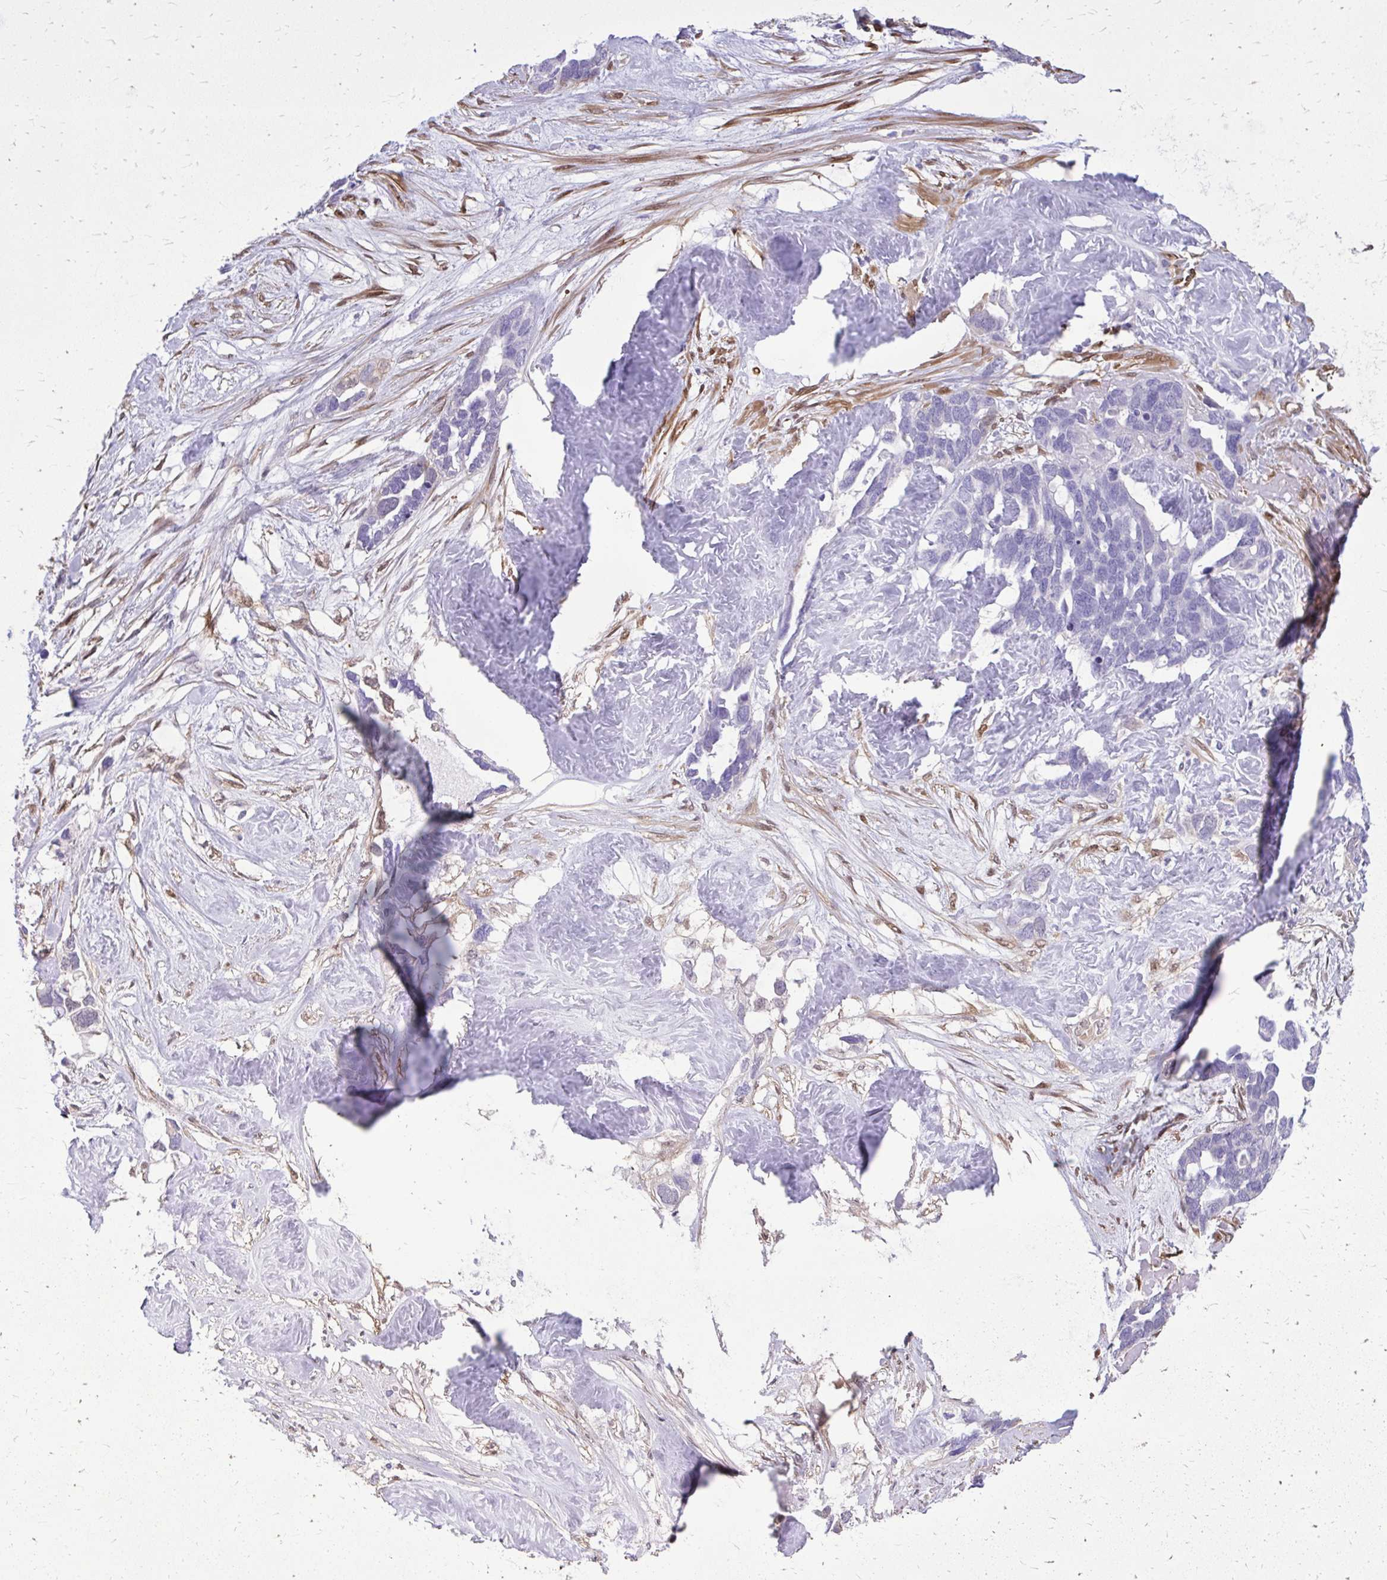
{"staining": {"intensity": "negative", "quantity": "none", "location": "none"}, "tissue": "ovarian cancer", "cell_type": "Tumor cells", "image_type": "cancer", "snomed": [{"axis": "morphology", "description": "Cystadenocarcinoma, serous, NOS"}, {"axis": "topography", "description": "Ovary"}], "caption": "High power microscopy image of an IHC image of serous cystadenocarcinoma (ovarian), revealing no significant staining in tumor cells.", "gene": "NNMT", "patient": {"sex": "female", "age": 54}}